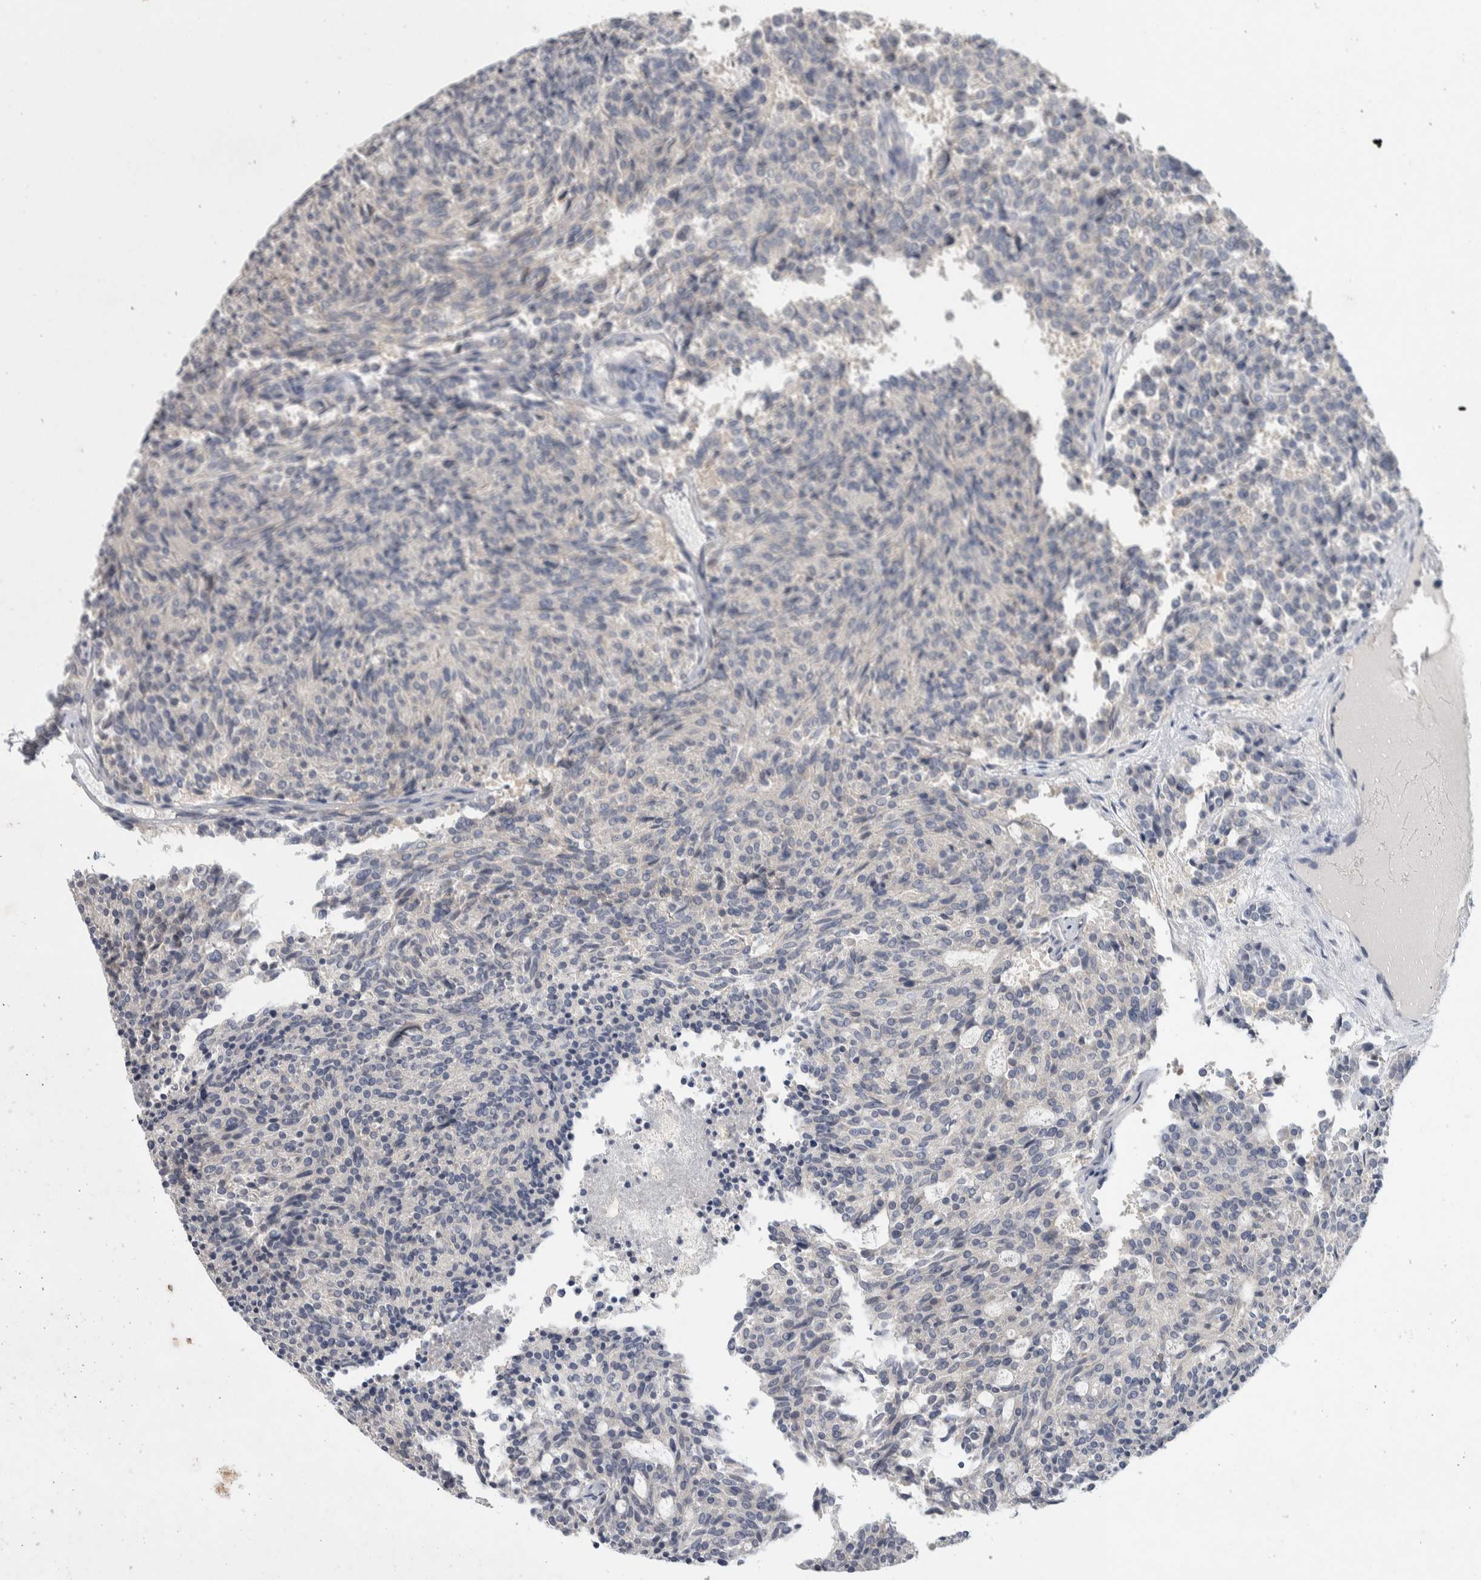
{"staining": {"intensity": "negative", "quantity": "none", "location": "none"}, "tissue": "carcinoid", "cell_type": "Tumor cells", "image_type": "cancer", "snomed": [{"axis": "morphology", "description": "Carcinoid, malignant, NOS"}, {"axis": "topography", "description": "Pancreas"}], "caption": "IHC histopathology image of neoplastic tissue: human carcinoid (malignant) stained with DAB exhibits no significant protein staining in tumor cells.", "gene": "NFKB2", "patient": {"sex": "female", "age": 54}}